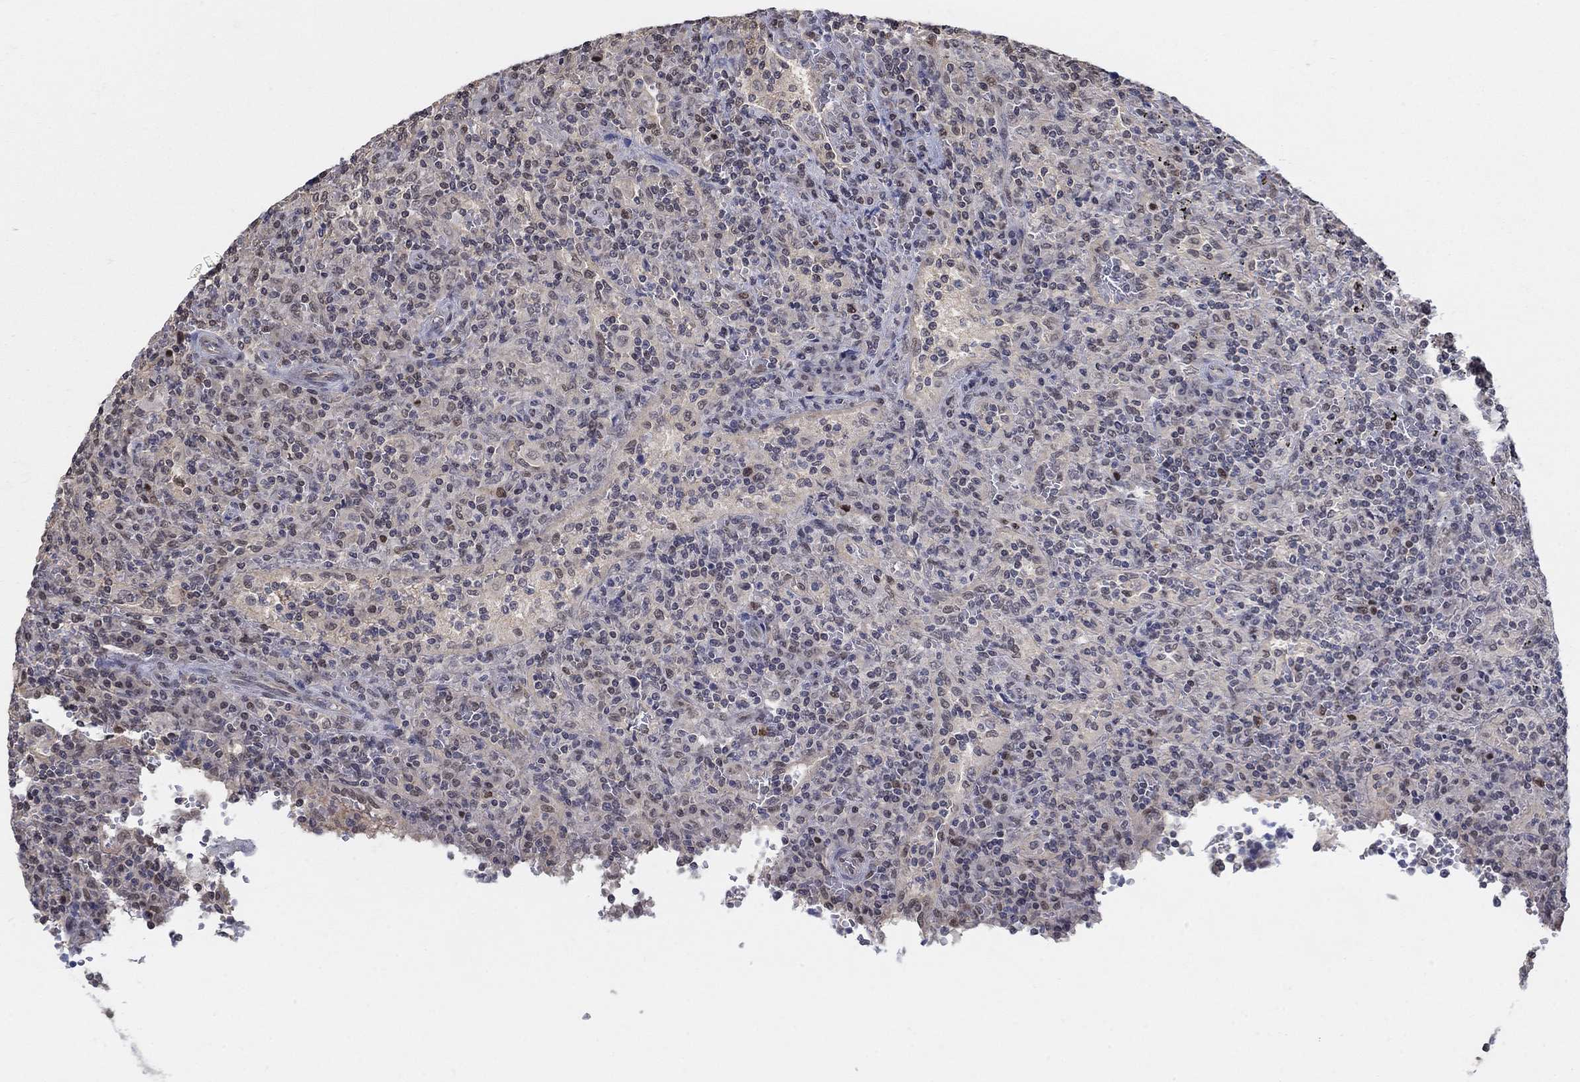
{"staining": {"intensity": "negative", "quantity": "none", "location": "none"}, "tissue": "lymphoma", "cell_type": "Tumor cells", "image_type": "cancer", "snomed": [{"axis": "morphology", "description": "Malignant lymphoma, non-Hodgkin's type, Low grade"}, {"axis": "topography", "description": "Spleen"}], "caption": "Malignant lymphoma, non-Hodgkin's type (low-grade) stained for a protein using immunohistochemistry shows no positivity tumor cells.", "gene": "CENPE", "patient": {"sex": "male", "age": 62}}